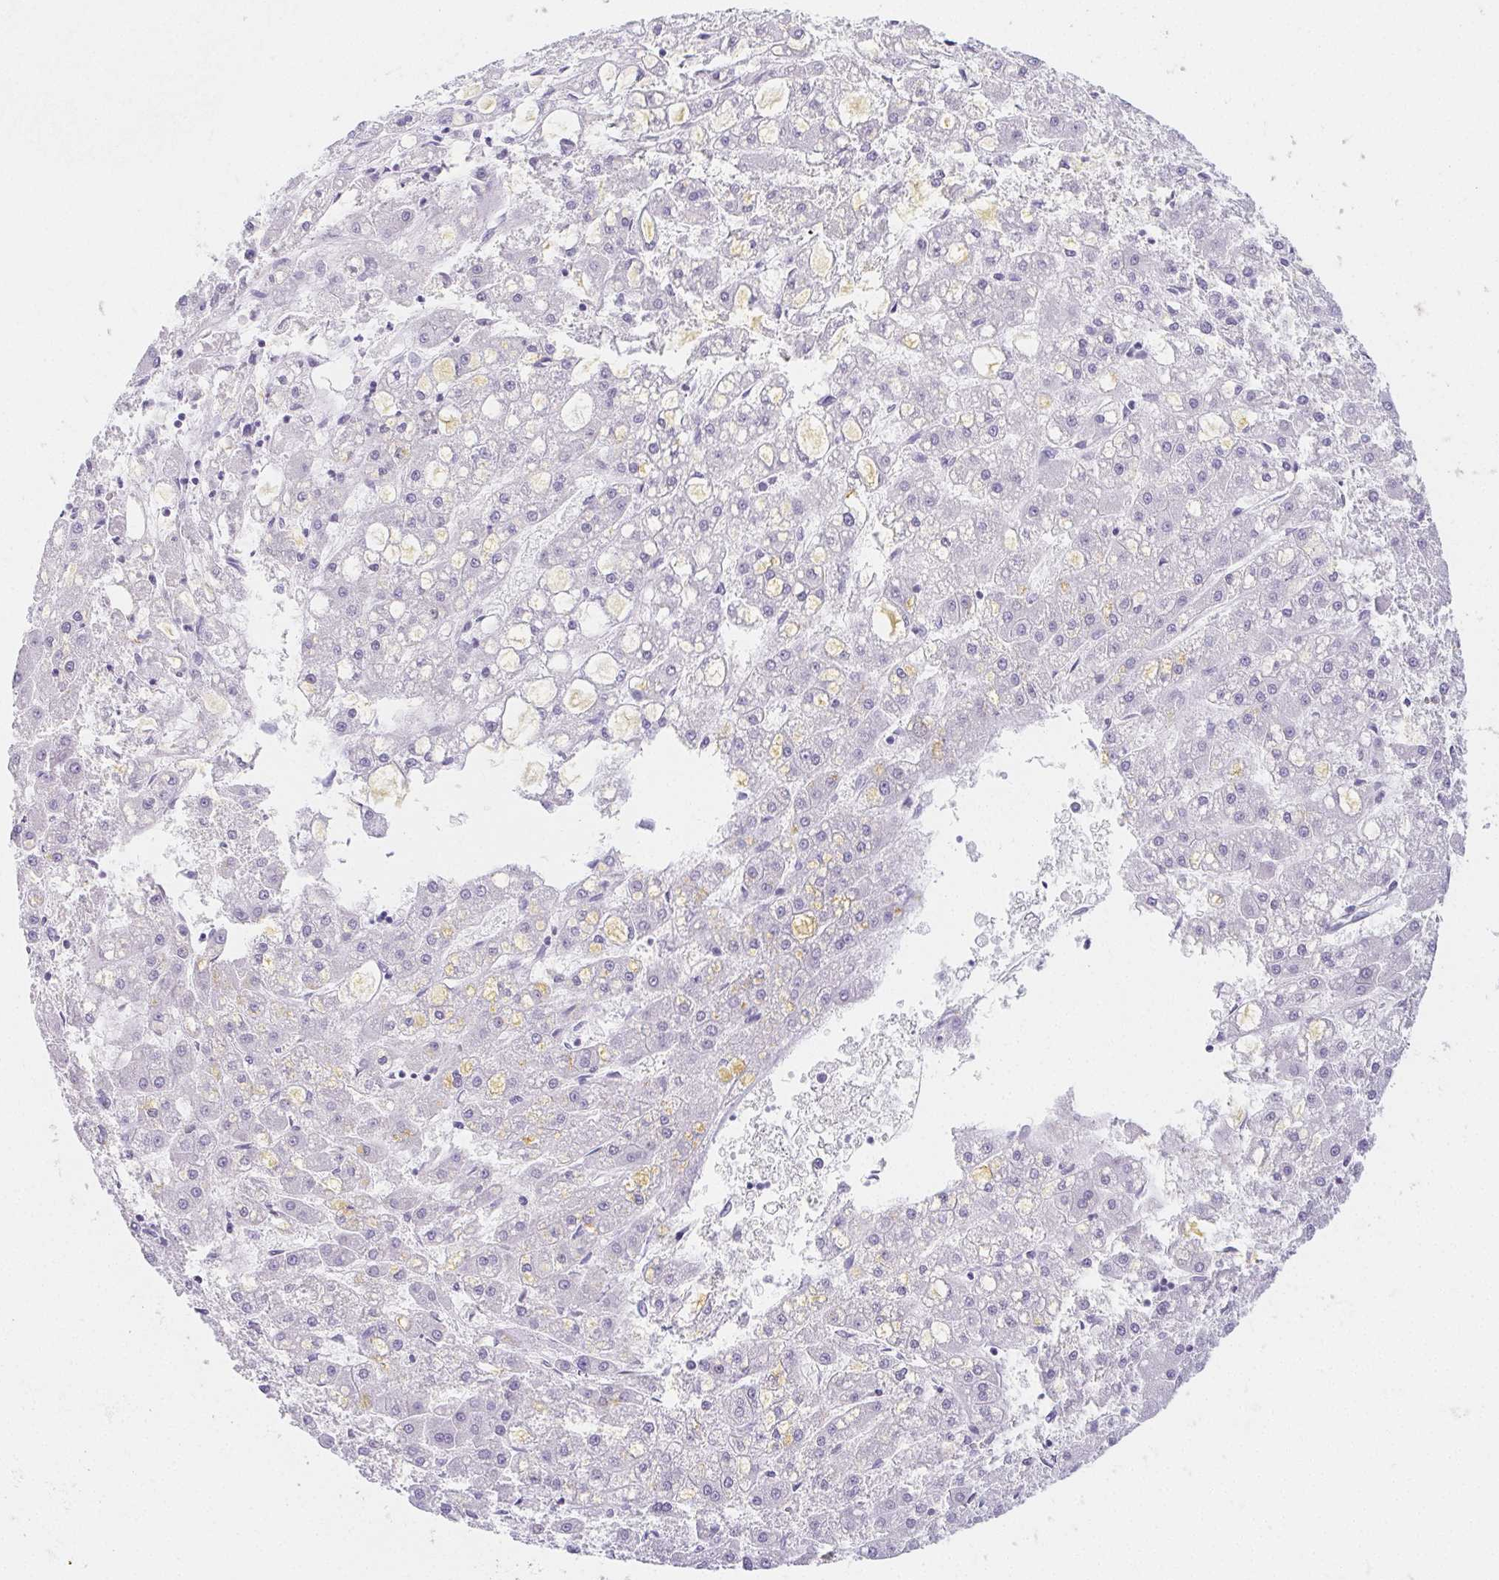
{"staining": {"intensity": "negative", "quantity": "none", "location": "none"}, "tissue": "liver cancer", "cell_type": "Tumor cells", "image_type": "cancer", "snomed": [{"axis": "morphology", "description": "Carcinoma, Hepatocellular, NOS"}, {"axis": "topography", "description": "Liver"}], "caption": "Tumor cells show no significant protein expression in hepatocellular carcinoma (liver).", "gene": "ZBBX", "patient": {"sex": "male", "age": 67}}